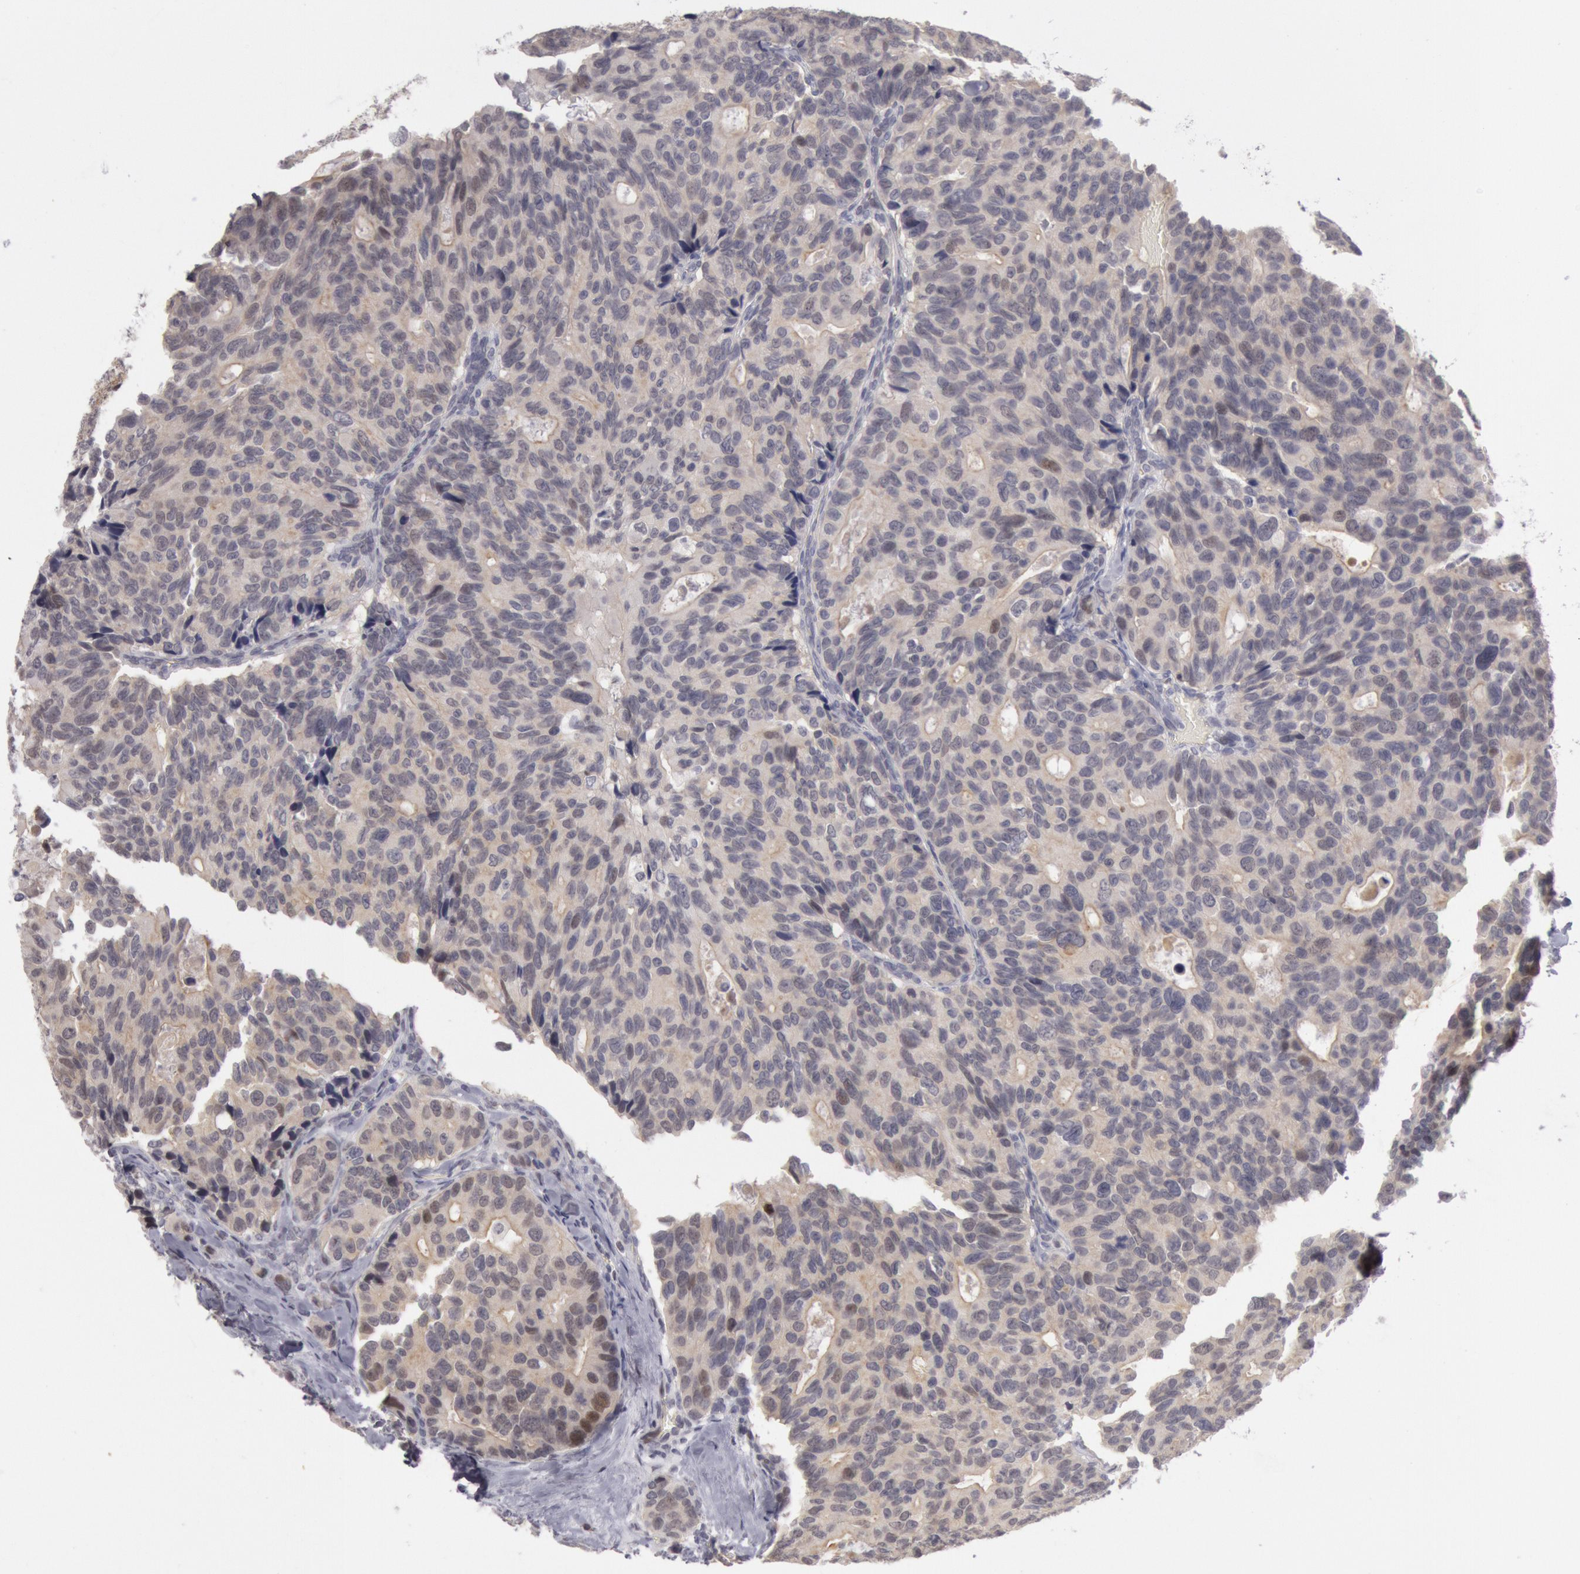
{"staining": {"intensity": "weak", "quantity": ">75%", "location": "cytoplasmic/membranous"}, "tissue": "breast cancer", "cell_type": "Tumor cells", "image_type": "cancer", "snomed": [{"axis": "morphology", "description": "Duct carcinoma"}, {"axis": "topography", "description": "Breast"}], "caption": "Tumor cells exhibit low levels of weak cytoplasmic/membranous staining in approximately >75% of cells in human intraductal carcinoma (breast).", "gene": "JOSD1", "patient": {"sex": "female", "age": 69}}